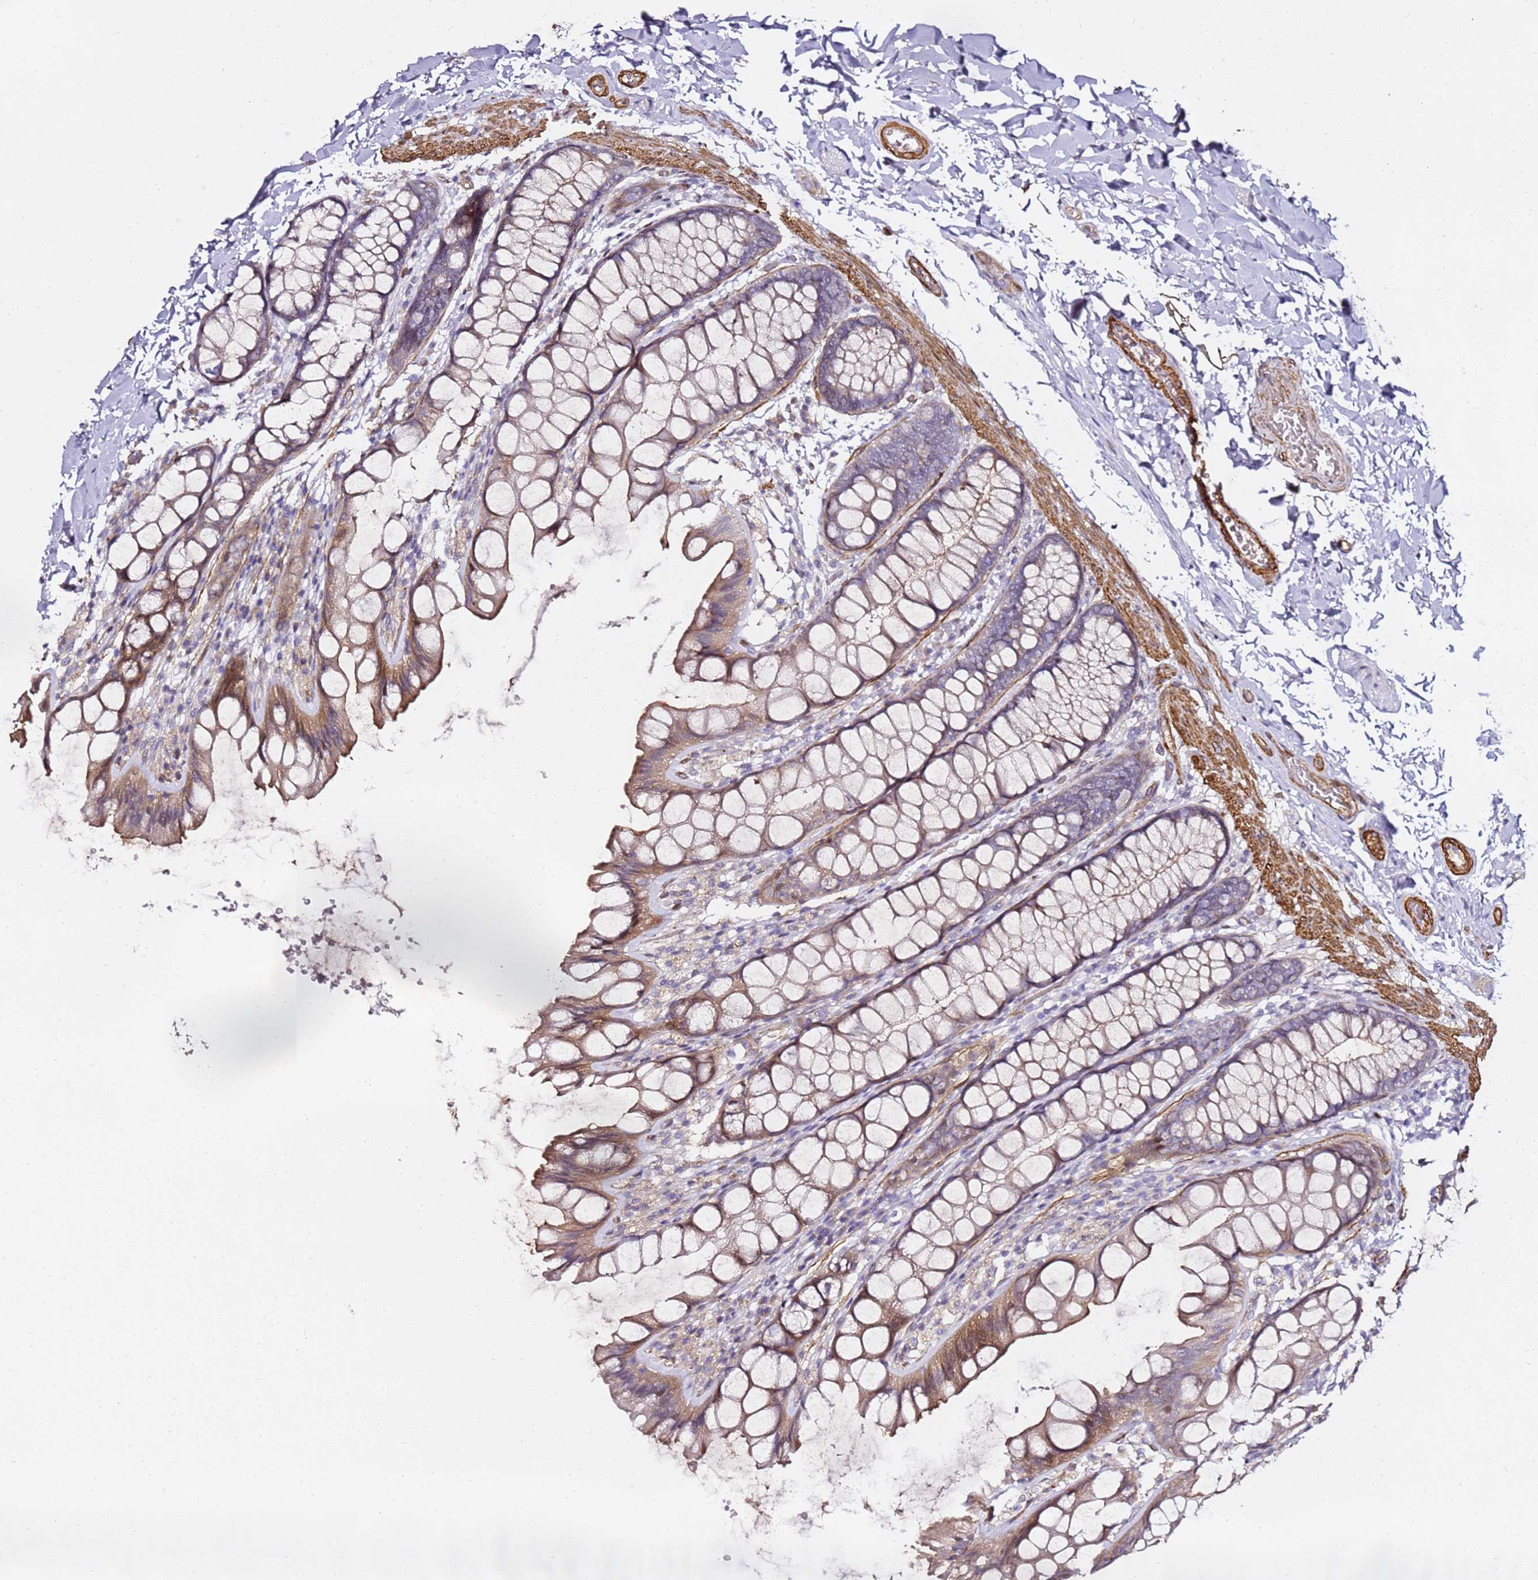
{"staining": {"intensity": "moderate", "quantity": ">75%", "location": "cytoplasmic/membranous"}, "tissue": "colon", "cell_type": "Endothelial cells", "image_type": "normal", "snomed": [{"axis": "morphology", "description": "Normal tissue, NOS"}, {"axis": "topography", "description": "Colon"}], "caption": "The image exhibits staining of benign colon, revealing moderate cytoplasmic/membranous protein positivity (brown color) within endothelial cells.", "gene": "EPS8L1", "patient": {"sex": "male", "age": 47}}